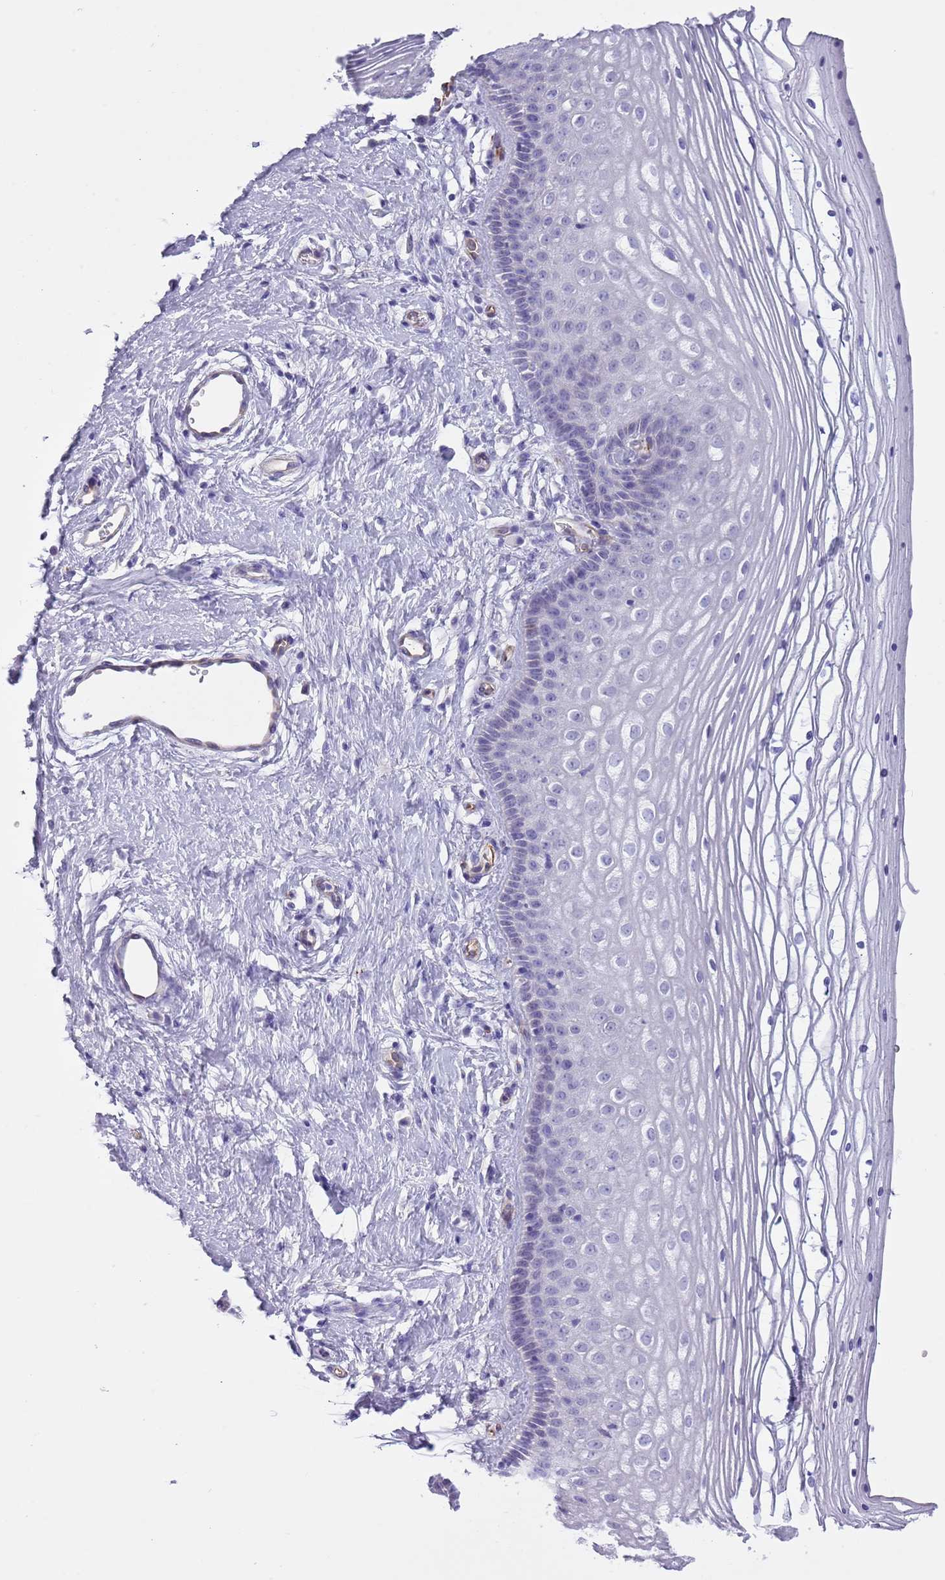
{"staining": {"intensity": "negative", "quantity": "none", "location": "none"}, "tissue": "vagina", "cell_type": "Squamous epithelial cells", "image_type": "normal", "snomed": [{"axis": "morphology", "description": "Normal tissue, NOS"}, {"axis": "topography", "description": "Vagina"}], "caption": "Protein analysis of unremarkable vagina shows no significant staining in squamous epithelial cells.", "gene": "TSGA13", "patient": {"sex": "female", "age": 46}}